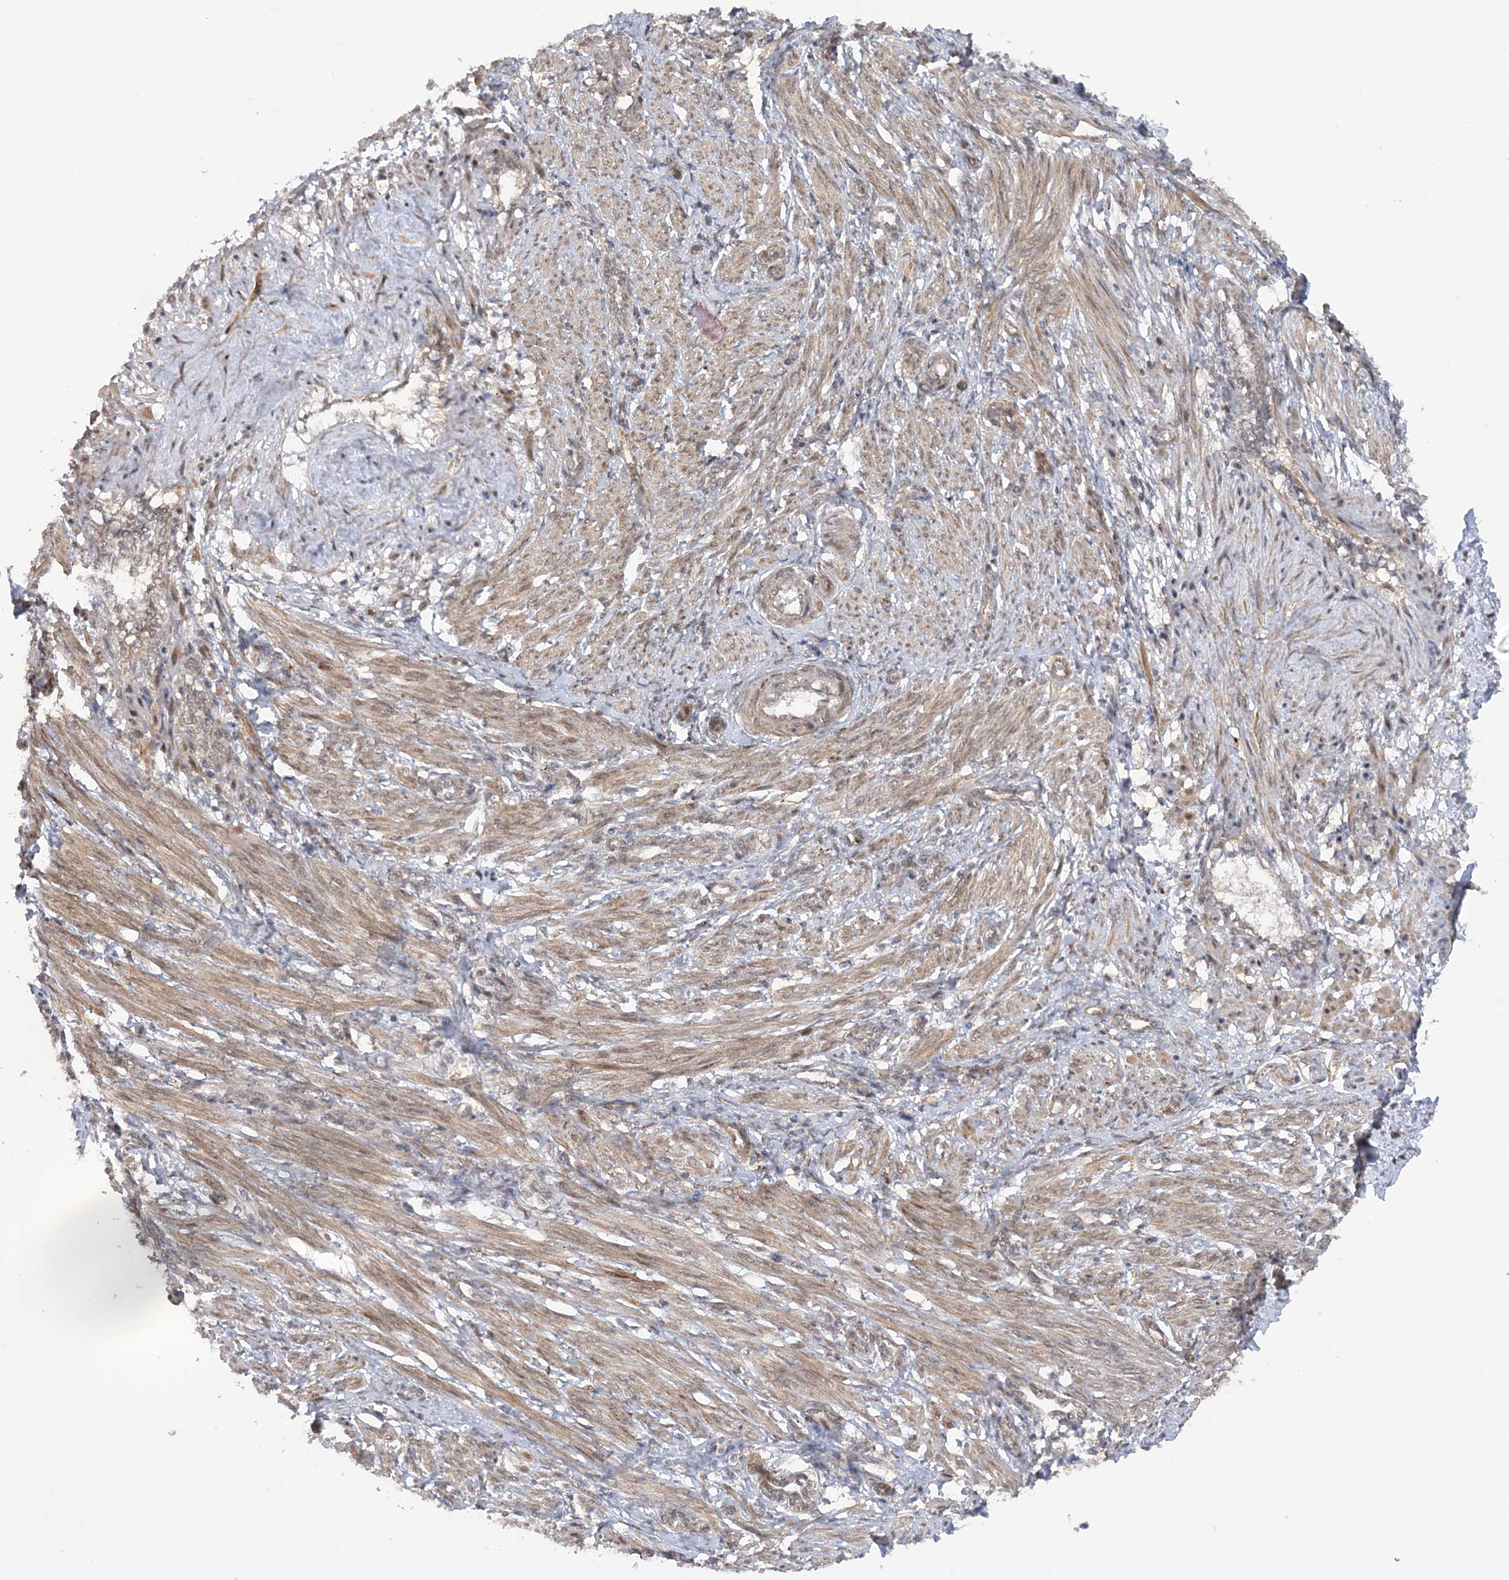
{"staining": {"intensity": "moderate", "quantity": ">75%", "location": "cytoplasmic/membranous"}, "tissue": "smooth muscle", "cell_type": "Smooth muscle cells", "image_type": "normal", "snomed": [{"axis": "morphology", "description": "Normal tissue, NOS"}, {"axis": "topography", "description": "Endometrium"}], "caption": "High-magnification brightfield microscopy of benign smooth muscle stained with DAB (3,3'-diaminobenzidine) (brown) and counterstained with hematoxylin (blue). smooth muscle cells exhibit moderate cytoplasmic/membranous positivity is present in approximately>75% of cells.", "gene": "MRPL47", "patient": {"sex": "female", "age": 33}}